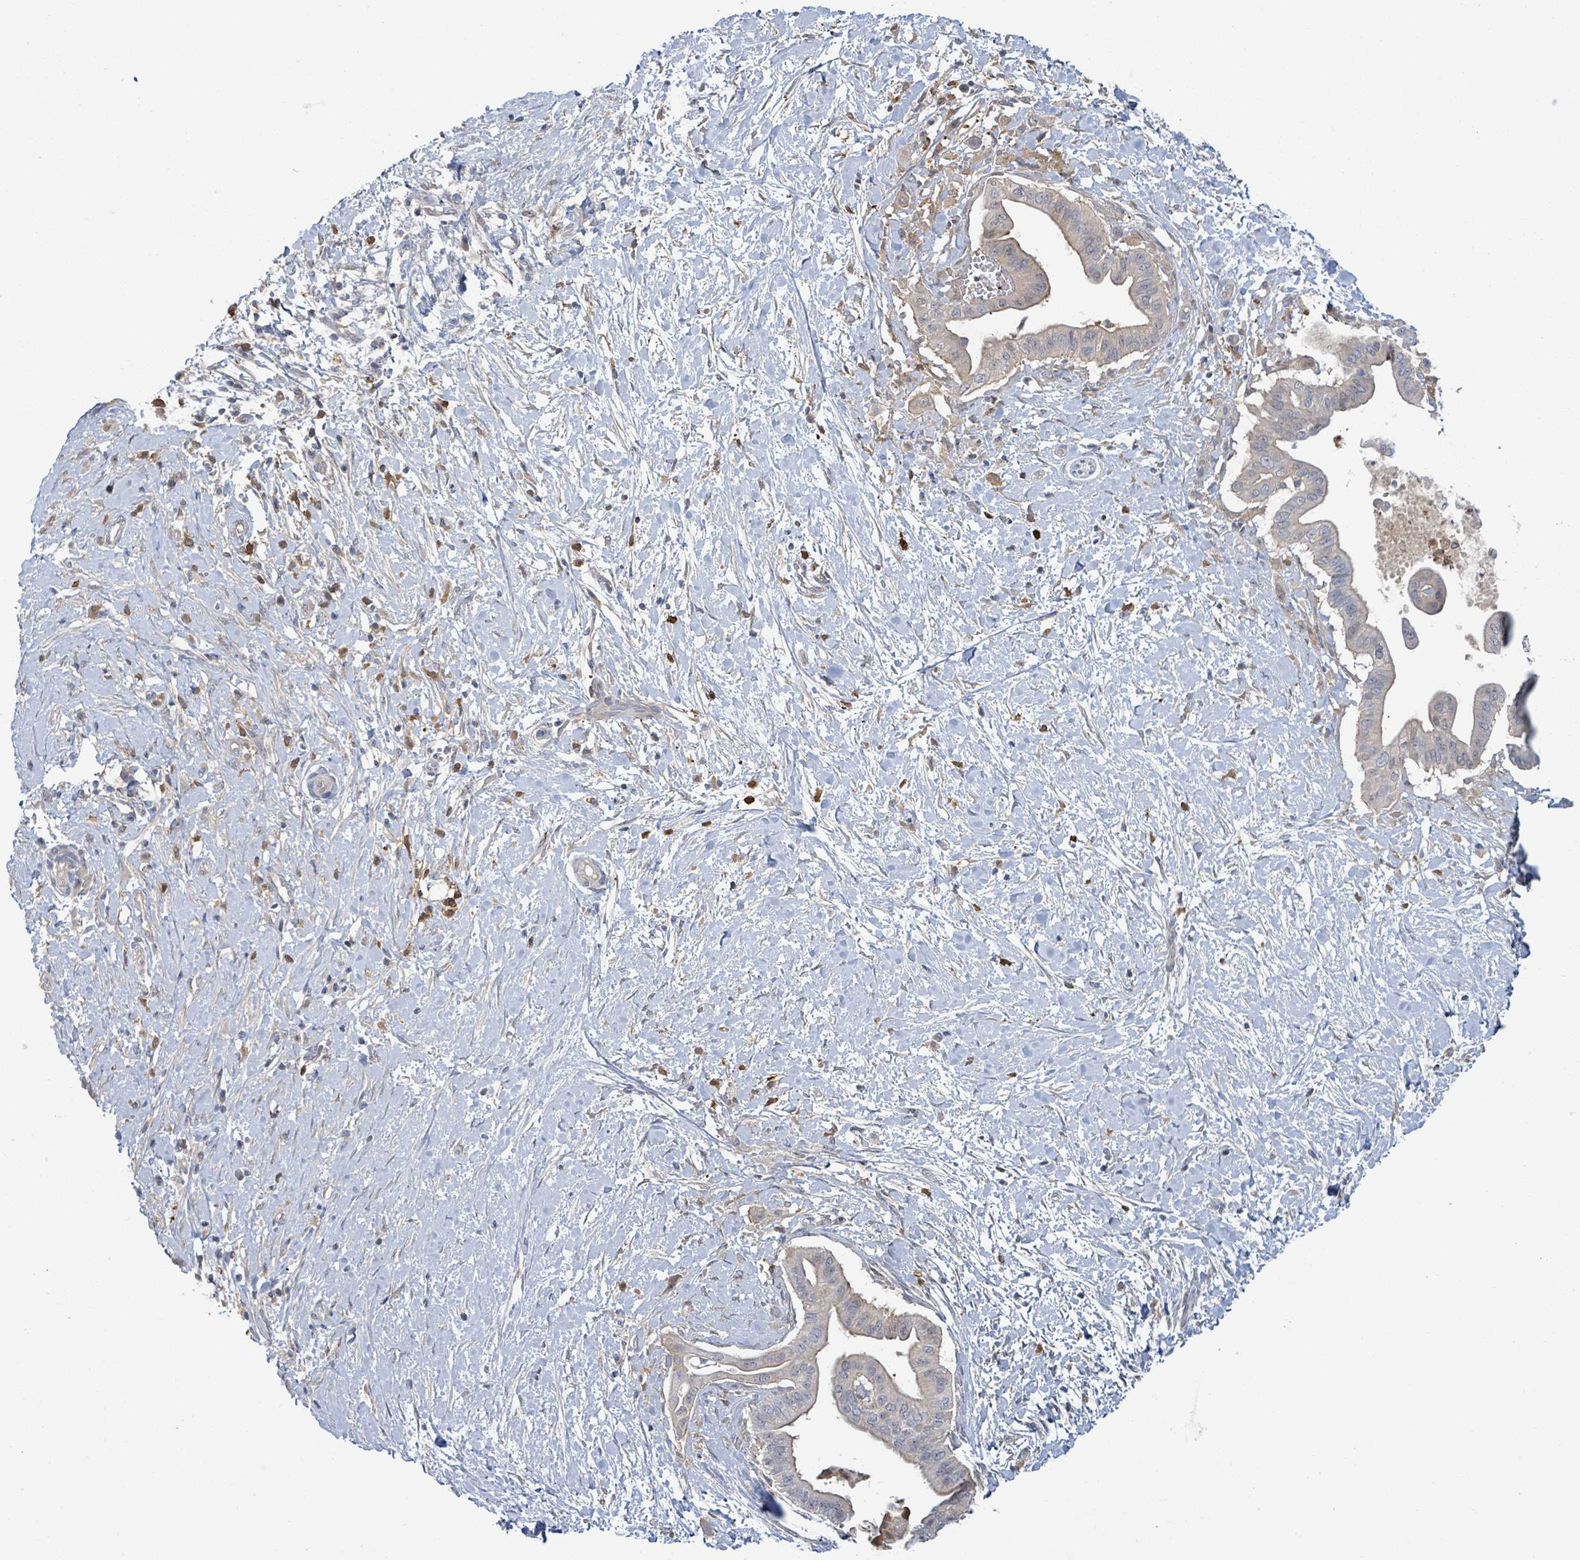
{"staining": {"intensity": "weak", "quantity": "<25%", "location": "cytoplasmic/membranous"}, "tissue": "pancreatic cancer", "cell_type": "Tumor cells", "image_type": "cancer", "snomed": [{"axis": "morphology", "description": "Adenocarcinoma, NOS"}, {"axis": "topography", "description": "Pancreas"}], "caption": "Tumor cells are negative for protein expression in human pancreatic adenocarcinoma.", "gene": "PGAM1", "patient": {"sex": "male", "age": 68}}